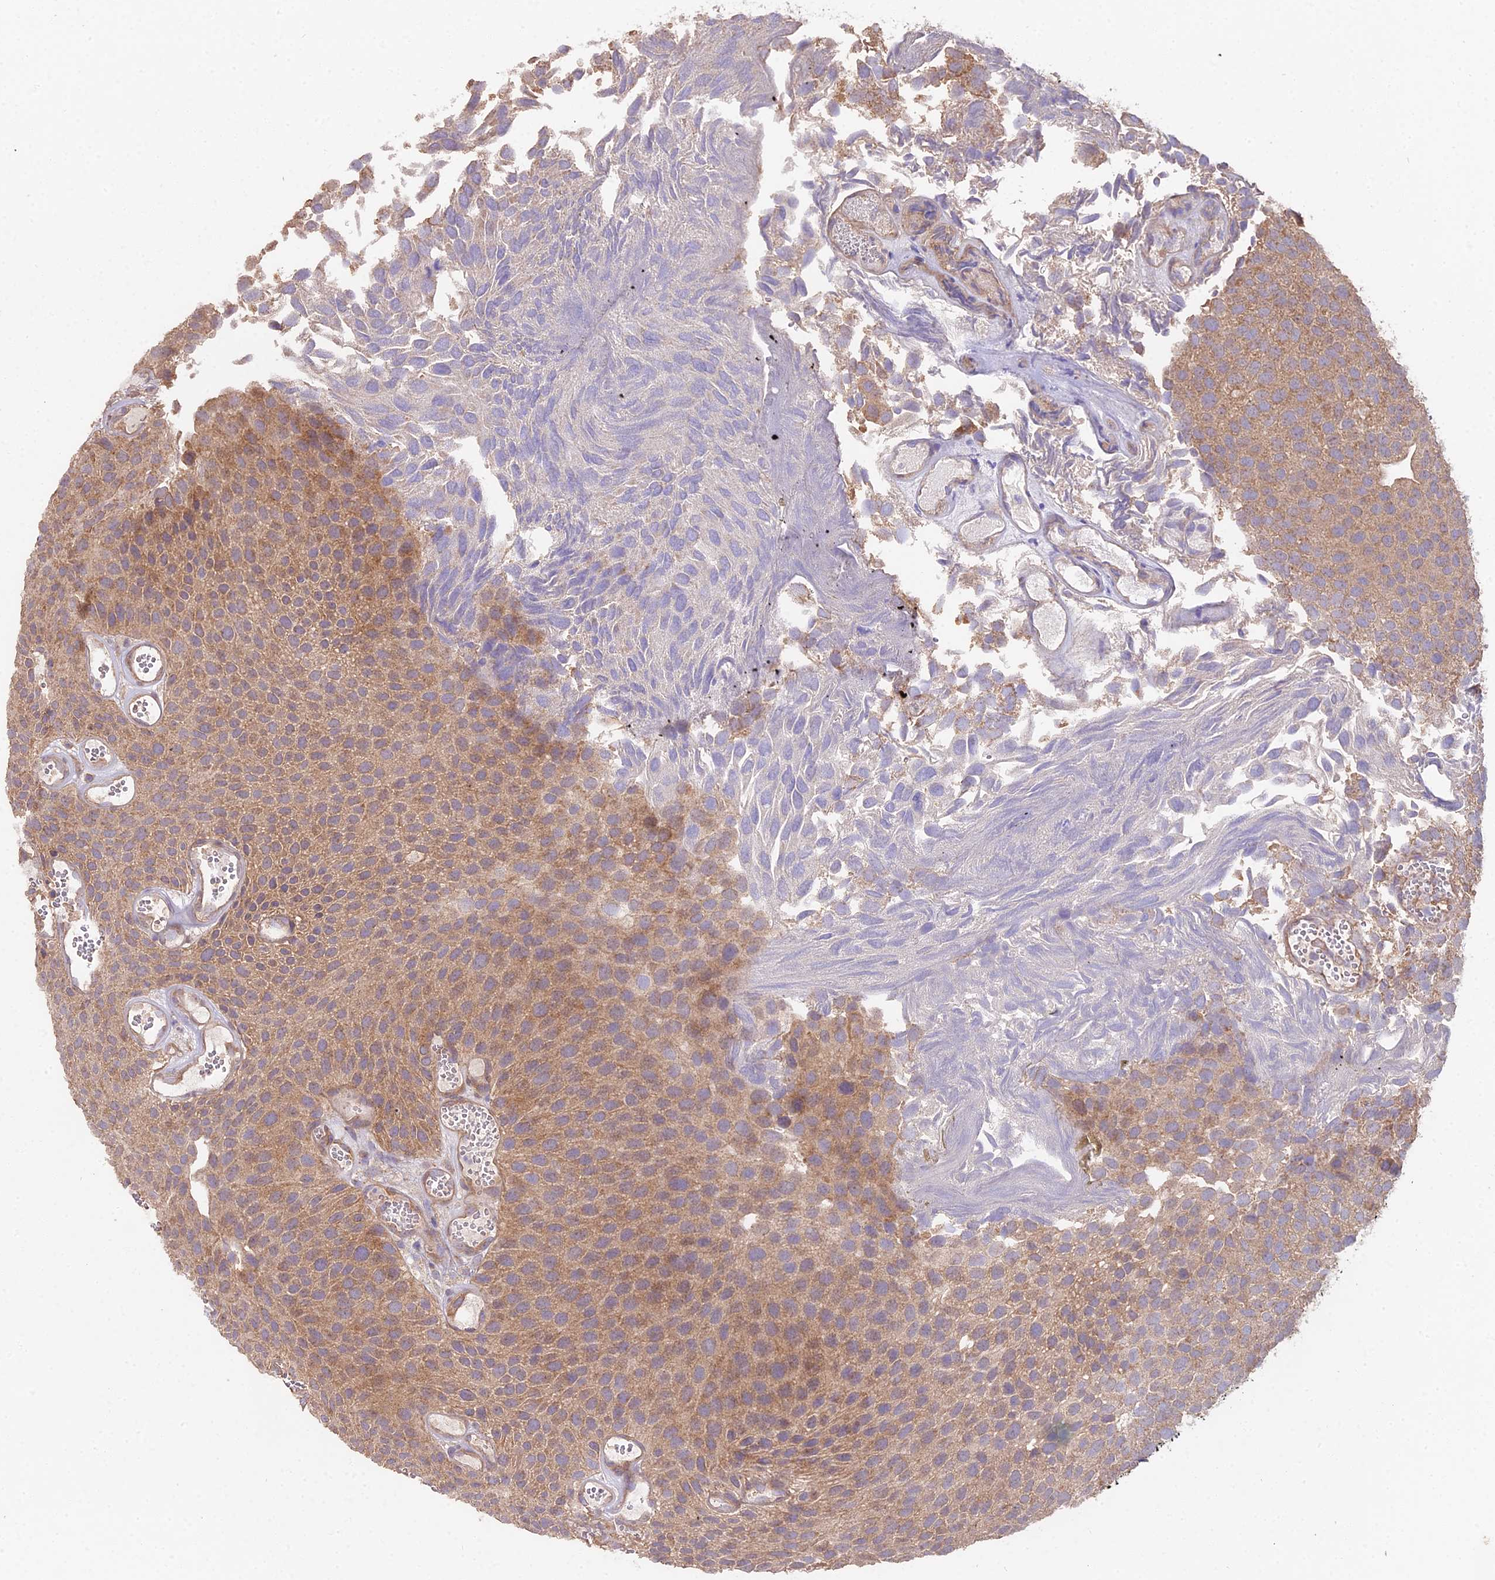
{"staining": {"intensity": "moderate", "quantity": ">75%", "location": "cytoplasmic/membranous"}, "tissue": "urothelial cancer", "cell_type": "Tumor cells", "image_type": "cancer", "snomed": [{"axis": "morphology", "description": "Urothelial carcinoma, Low grade"}, {"axis": "topography", "description": "Urinary bladder"}], "caption": "Urothelial cancer tissue demonstrates moderate cytoplasmic/membranous staining in approximately >75% of tumor cells, visualized by immunohistochemistry.", "gene": "METTL13", "patient": {"sex": "male", "age": 89}}